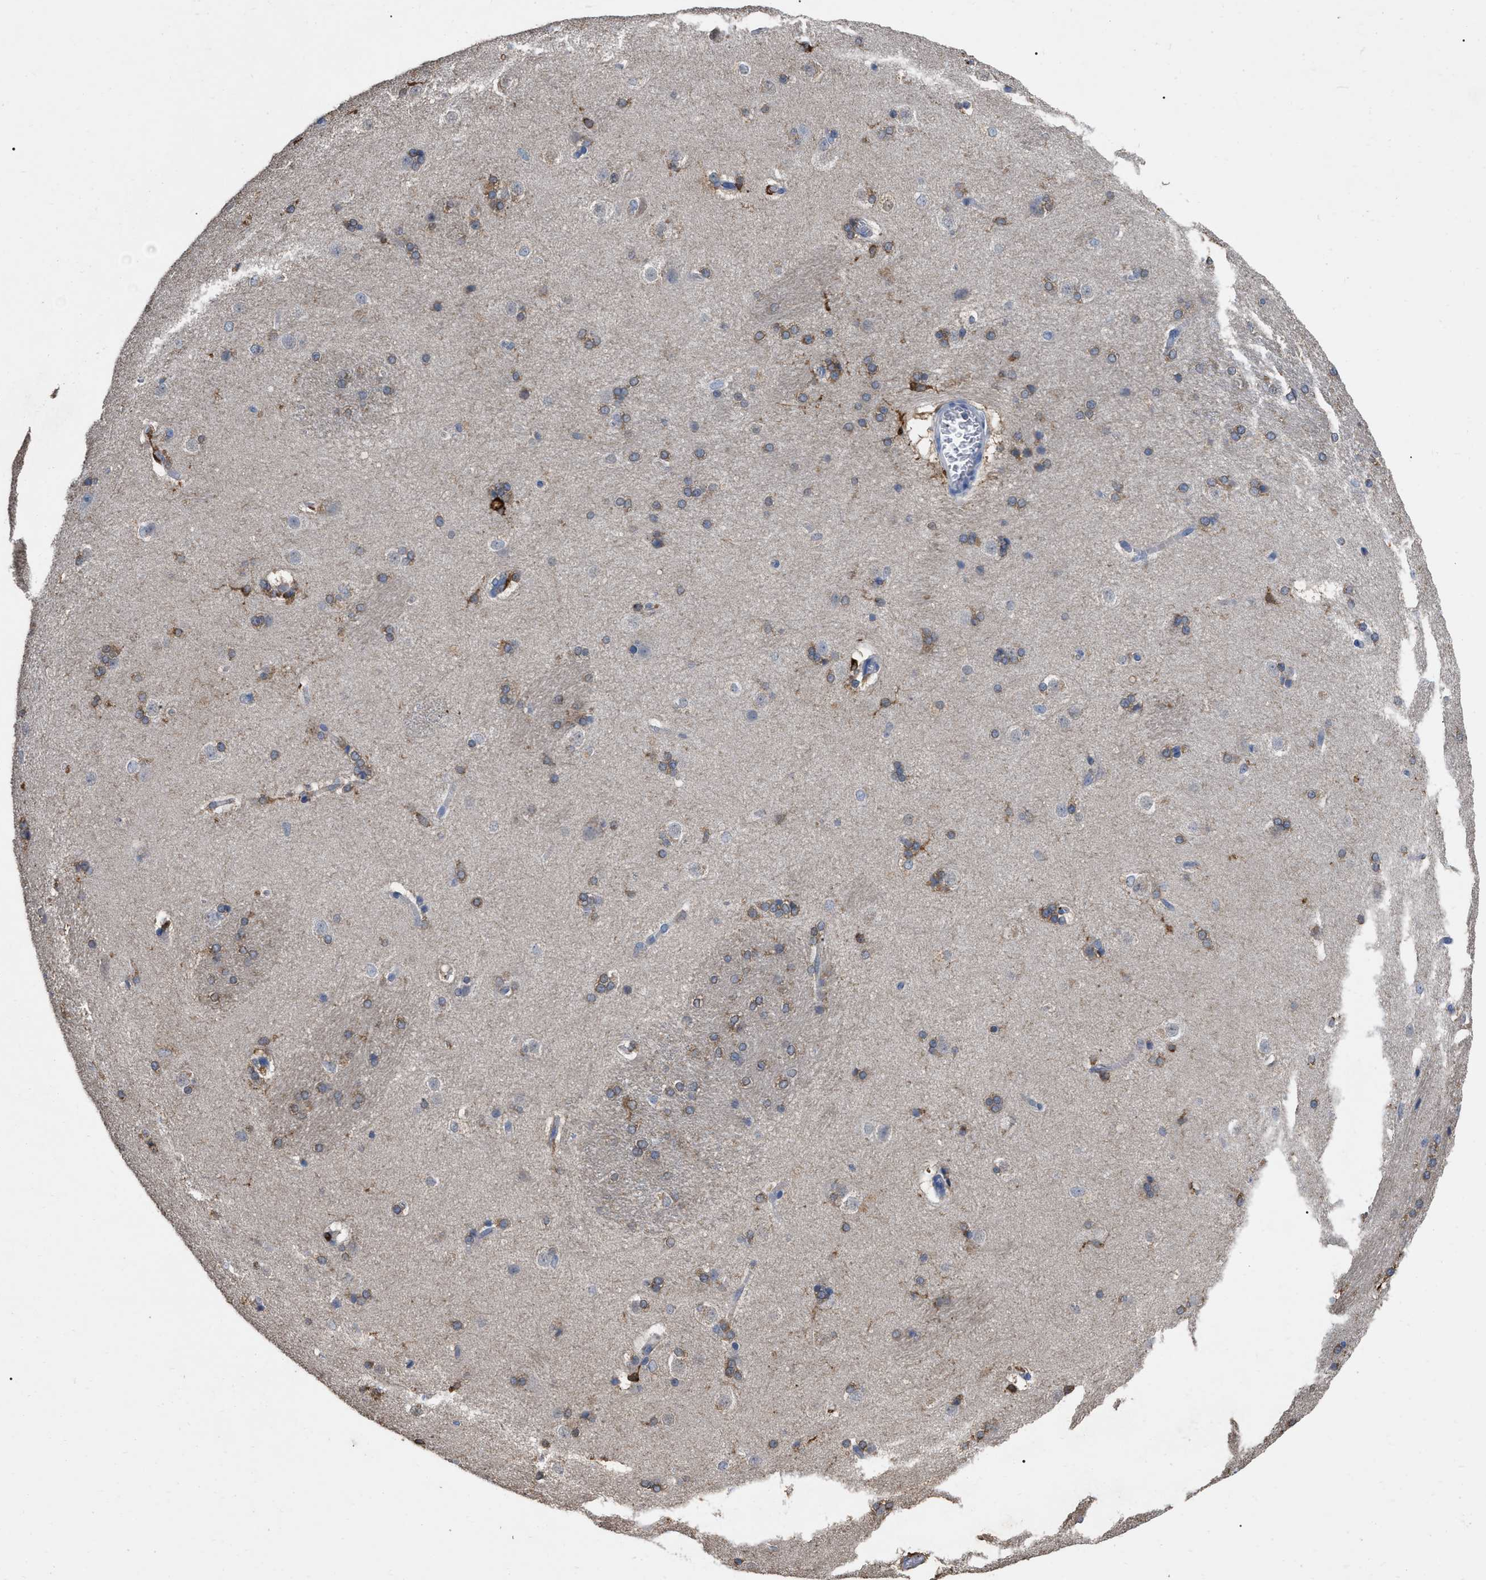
{"staining": {"intensity": "moderate", "quantity": "25%-75%", "location": "cytoplasmic/membranous"}, "tissue": "caudate", "cell_type": "Glial cells", "image_type": "normal", "snomed": [{"axis": "morphology", "description": "Normal tissue, NOS"}, {"axis": "topography", "description": "Lateral ventricle wall"}], "caption": "Immunohistochemical staining of benign human caudate reveals 25%-75% levels of moderate cytoplasmic/membranous protein staining in about 25%-75% of glial cells.", "gene": "GPR179", "patient": {"sex": "female", "age": 19}}